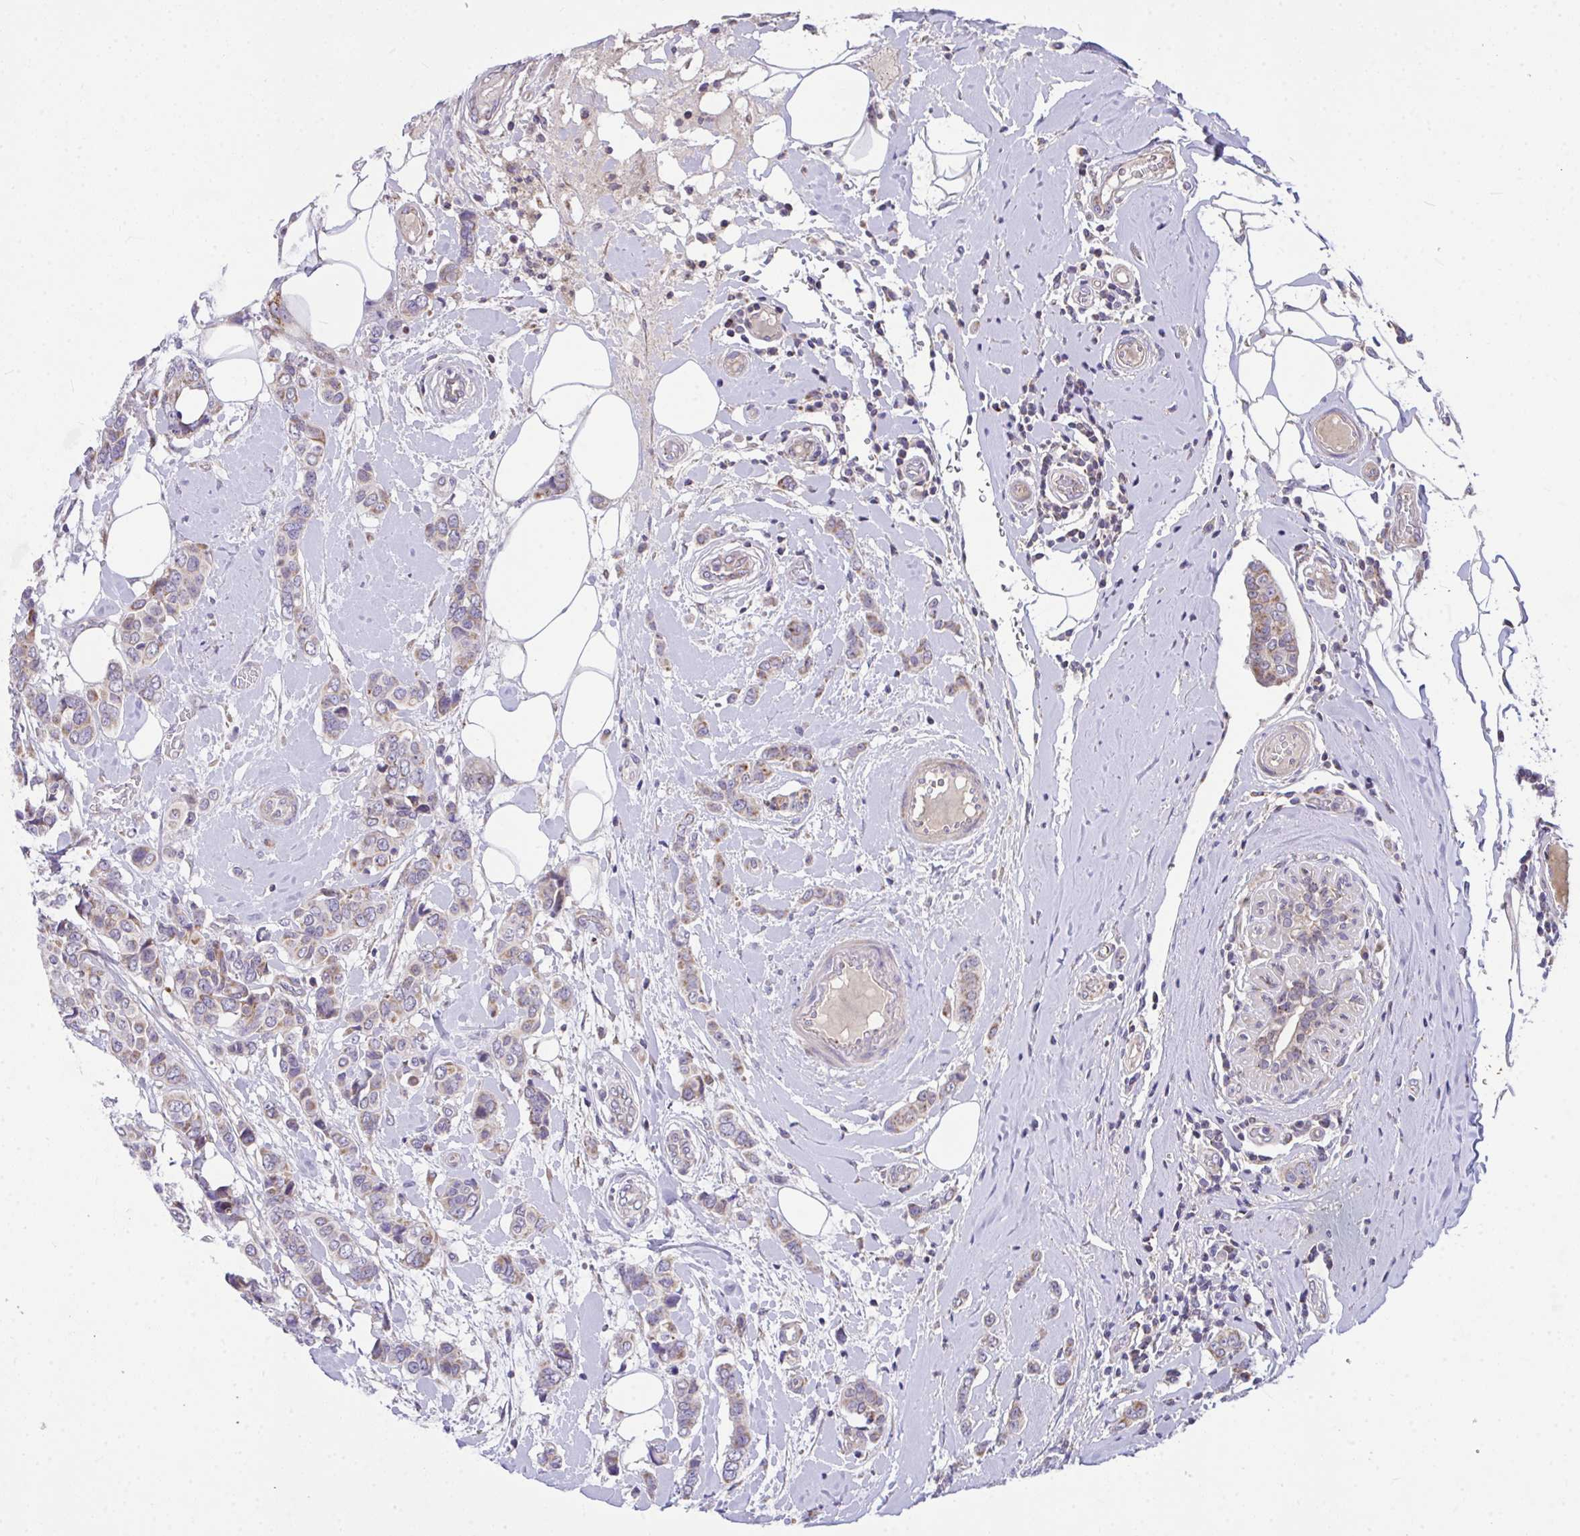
{"staining": {"intensity": "weak", "quantity": "25%-75%", "location": "cytoplasmic/membranous"}, "tissue": "breast cancer", "cell_type": "Tumor cells", "image_type": "cancer", "snomed": [{"axis": "morphology", "description": "Lobular carcinoma"}, {"axis": "topography", "description": "Breast"}], "caption": "IHC micrograph of neoplastic tissue: breast lobular carcinoma stained using immunohistochemistry (IHC) displays low levels of weak protein expression localized specifically in the cytoplasmic/membranous of tumor cells, appearing as a cytoplasmic/membranous brown color.", "gene": "CEP63", "patient": {"sex": "female", "age": 51}}